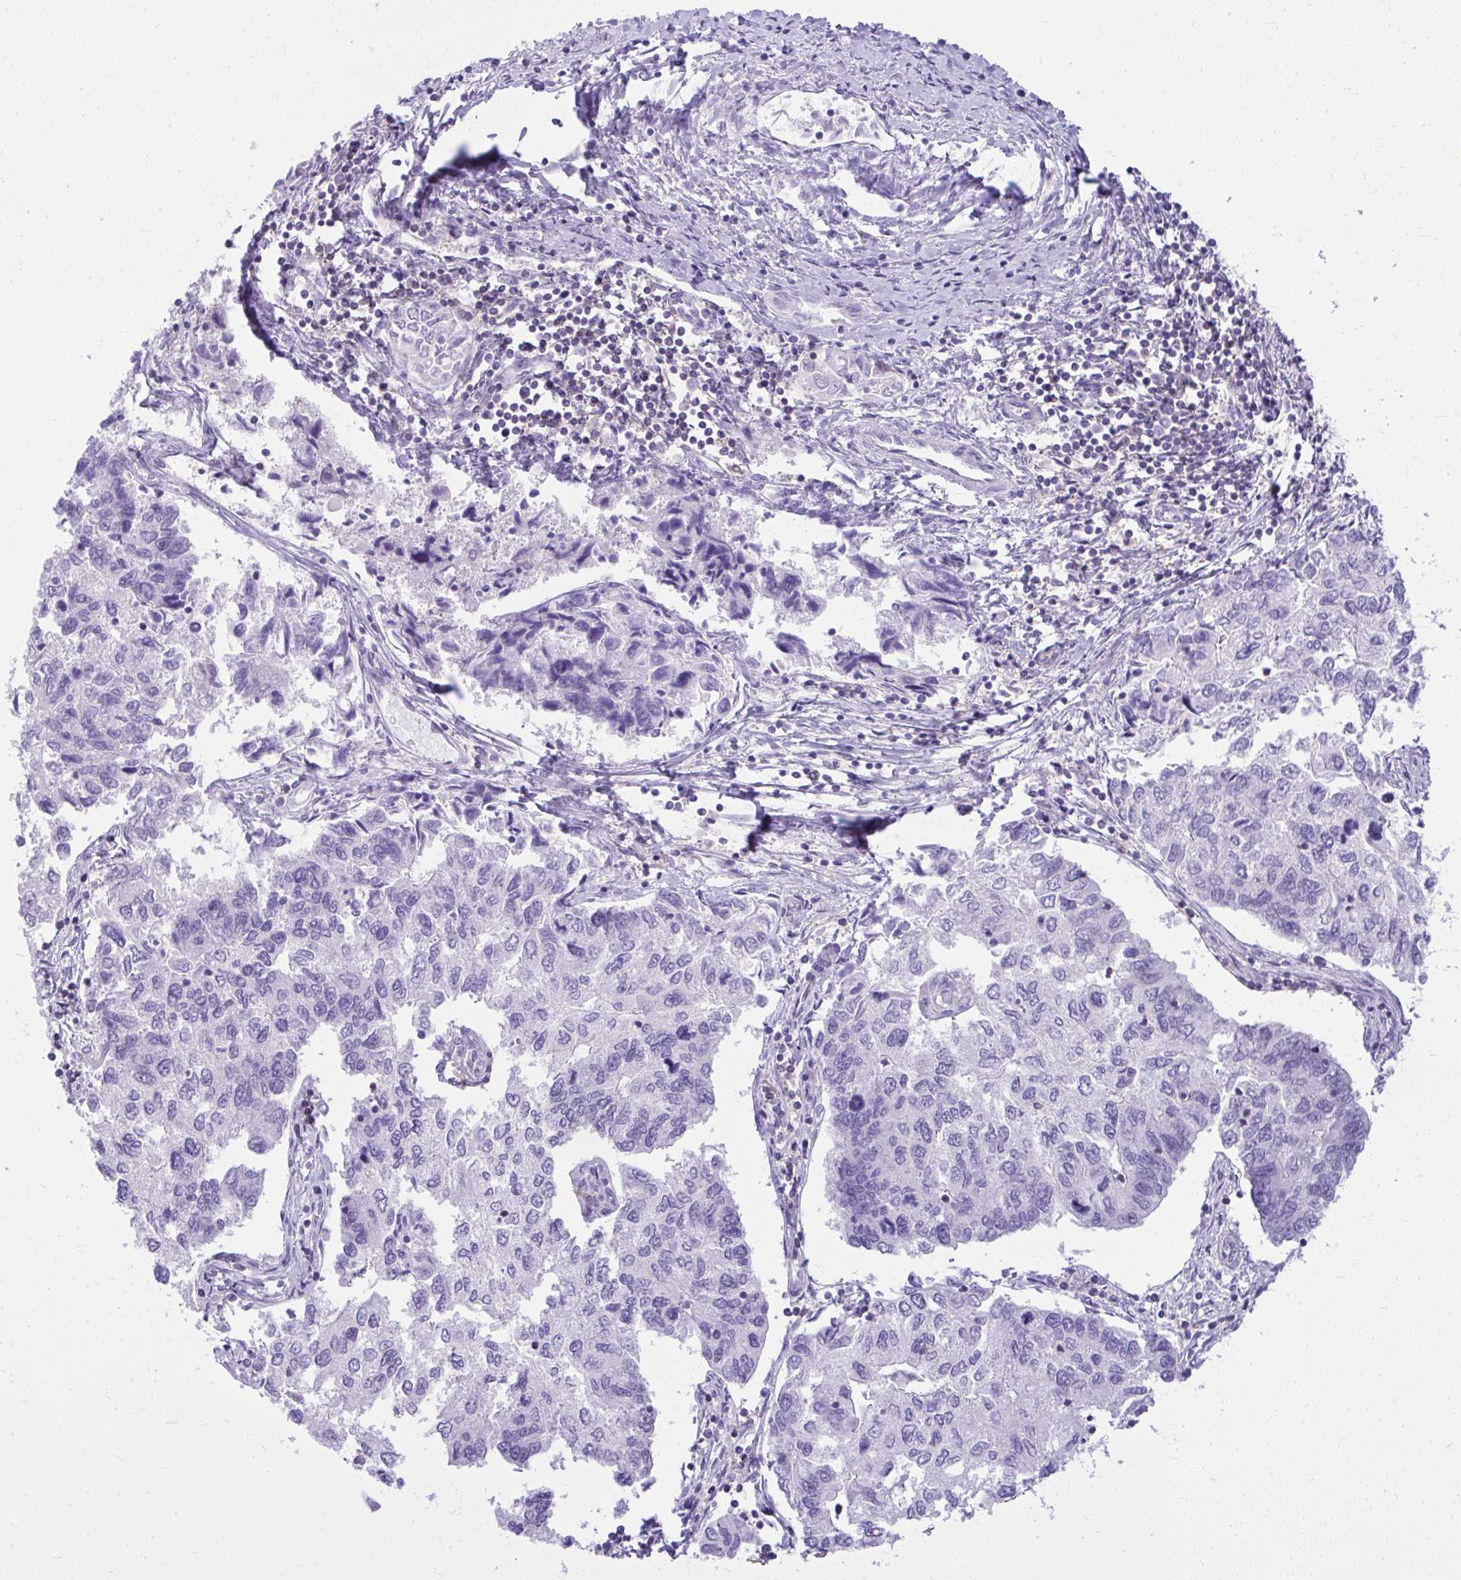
{"staining": {"intensity": "negative", "quantity": "none", "location": "none"}, "tissue": "endometrial cancer", "cell_type": "Tumor cells", "image_type": "cancer", "snomed": [{"axis": "morphology", "description": "Carcinoma, NOS"}, {"axis": "topography", "description": "Uterus"}], "caption": "Tumor cells are negative for brown protein staining in endometrial cancer.", "gene": "GPRIN3", "patient": {"sex": "female", "age": 76}}